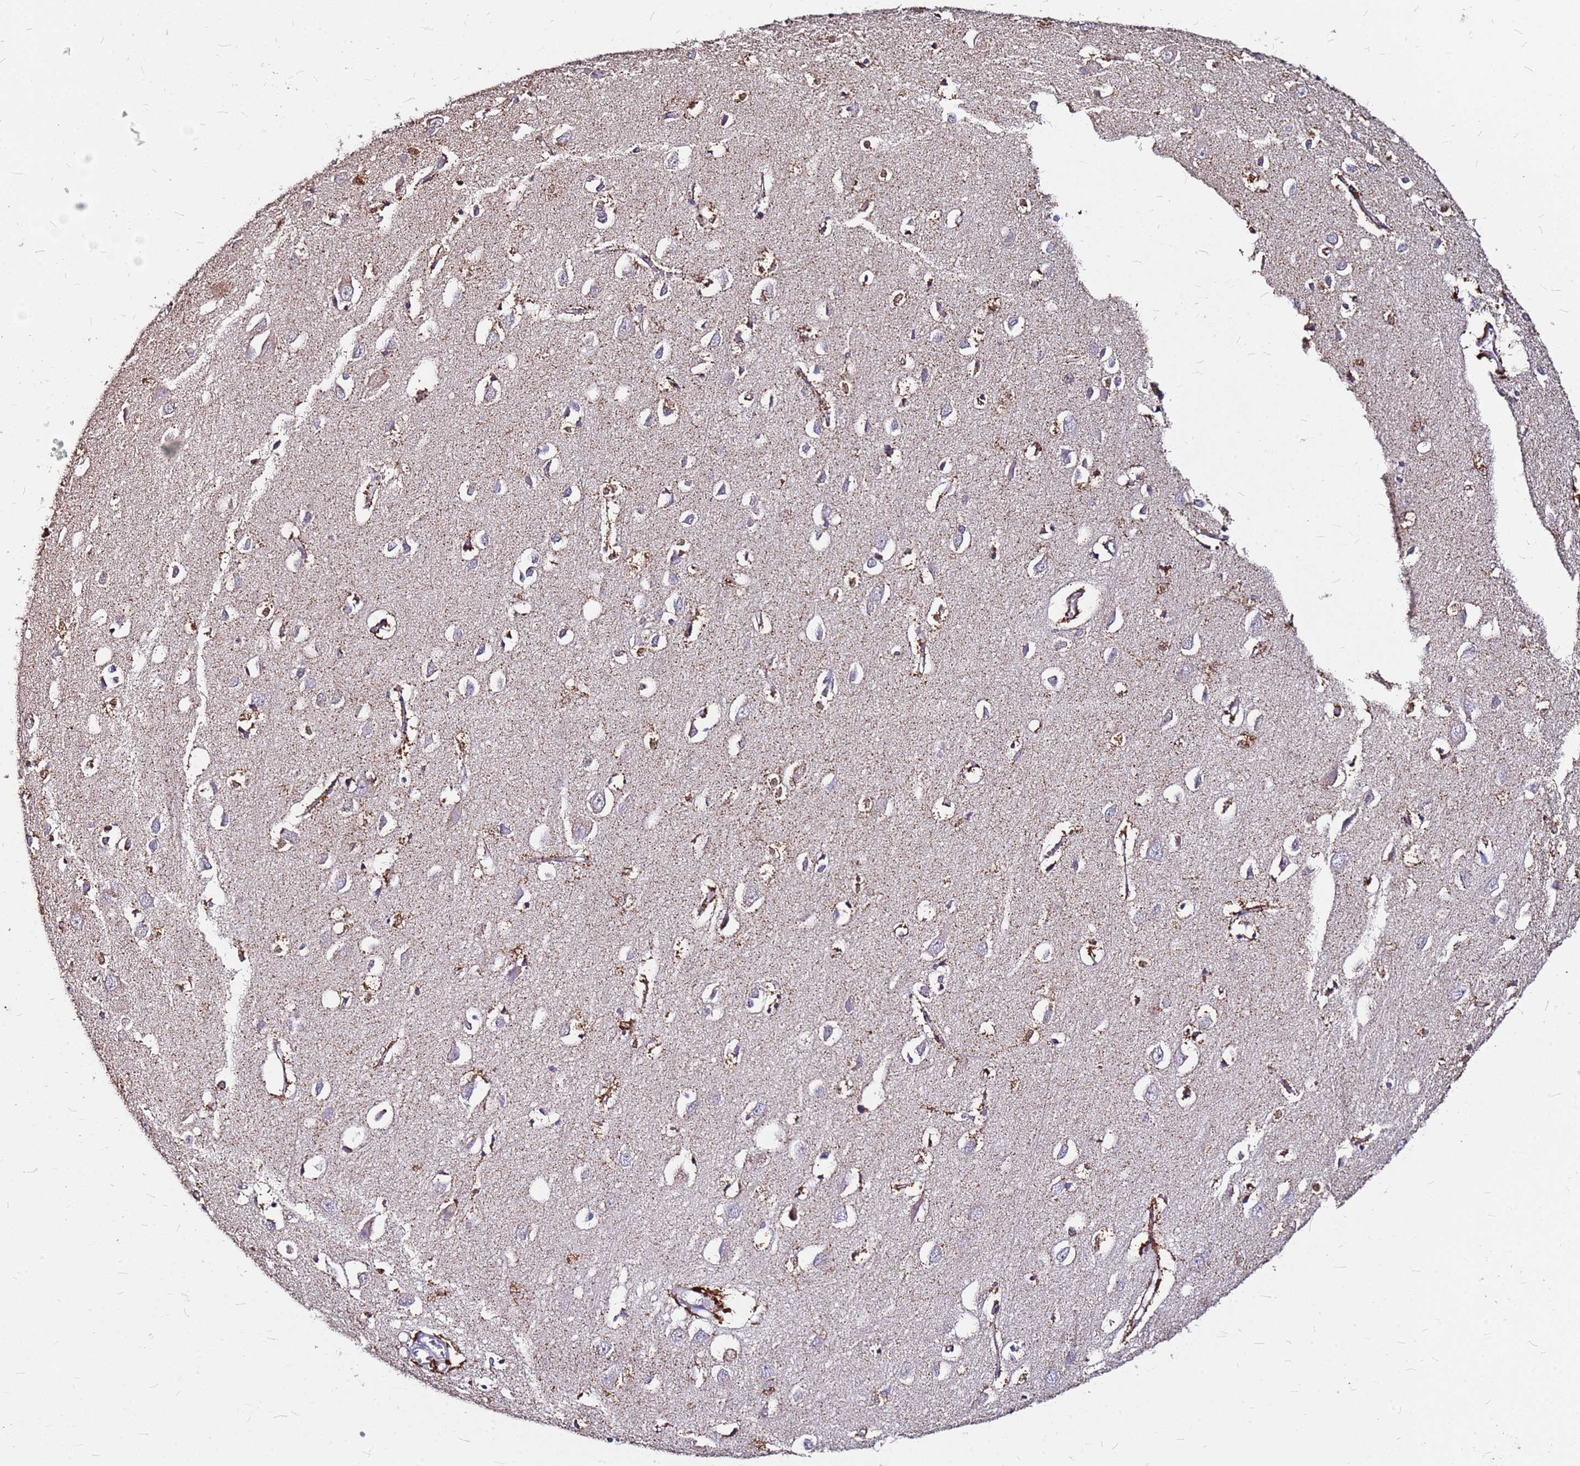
{"staining": {"intensity": "weak", "quantity": "25%-75%", "location": "cytoplasmic/membranous"}, "tissue": "cerebral cortex", "cell_type": "Endothelial cells", "image_type": "normal", "snomed": [{"axis": "morphology", "description": "Normal tissue, NOS"}, {"axis": "topography", "description": "Cerebral cortex"}], "caption": "Benign cerebral cortex shows weak cytoplasmic/membranous staining in about 25%-75% of endothelial cells The staining is performed using DAB (3,3'-diaminobenzidine) brown chromogen to label protein expression. The nuclei are counter-stained blue using hematoxylin..", "gene": "DCDC2C", "patient": {"sex": "female", "age": 64}}